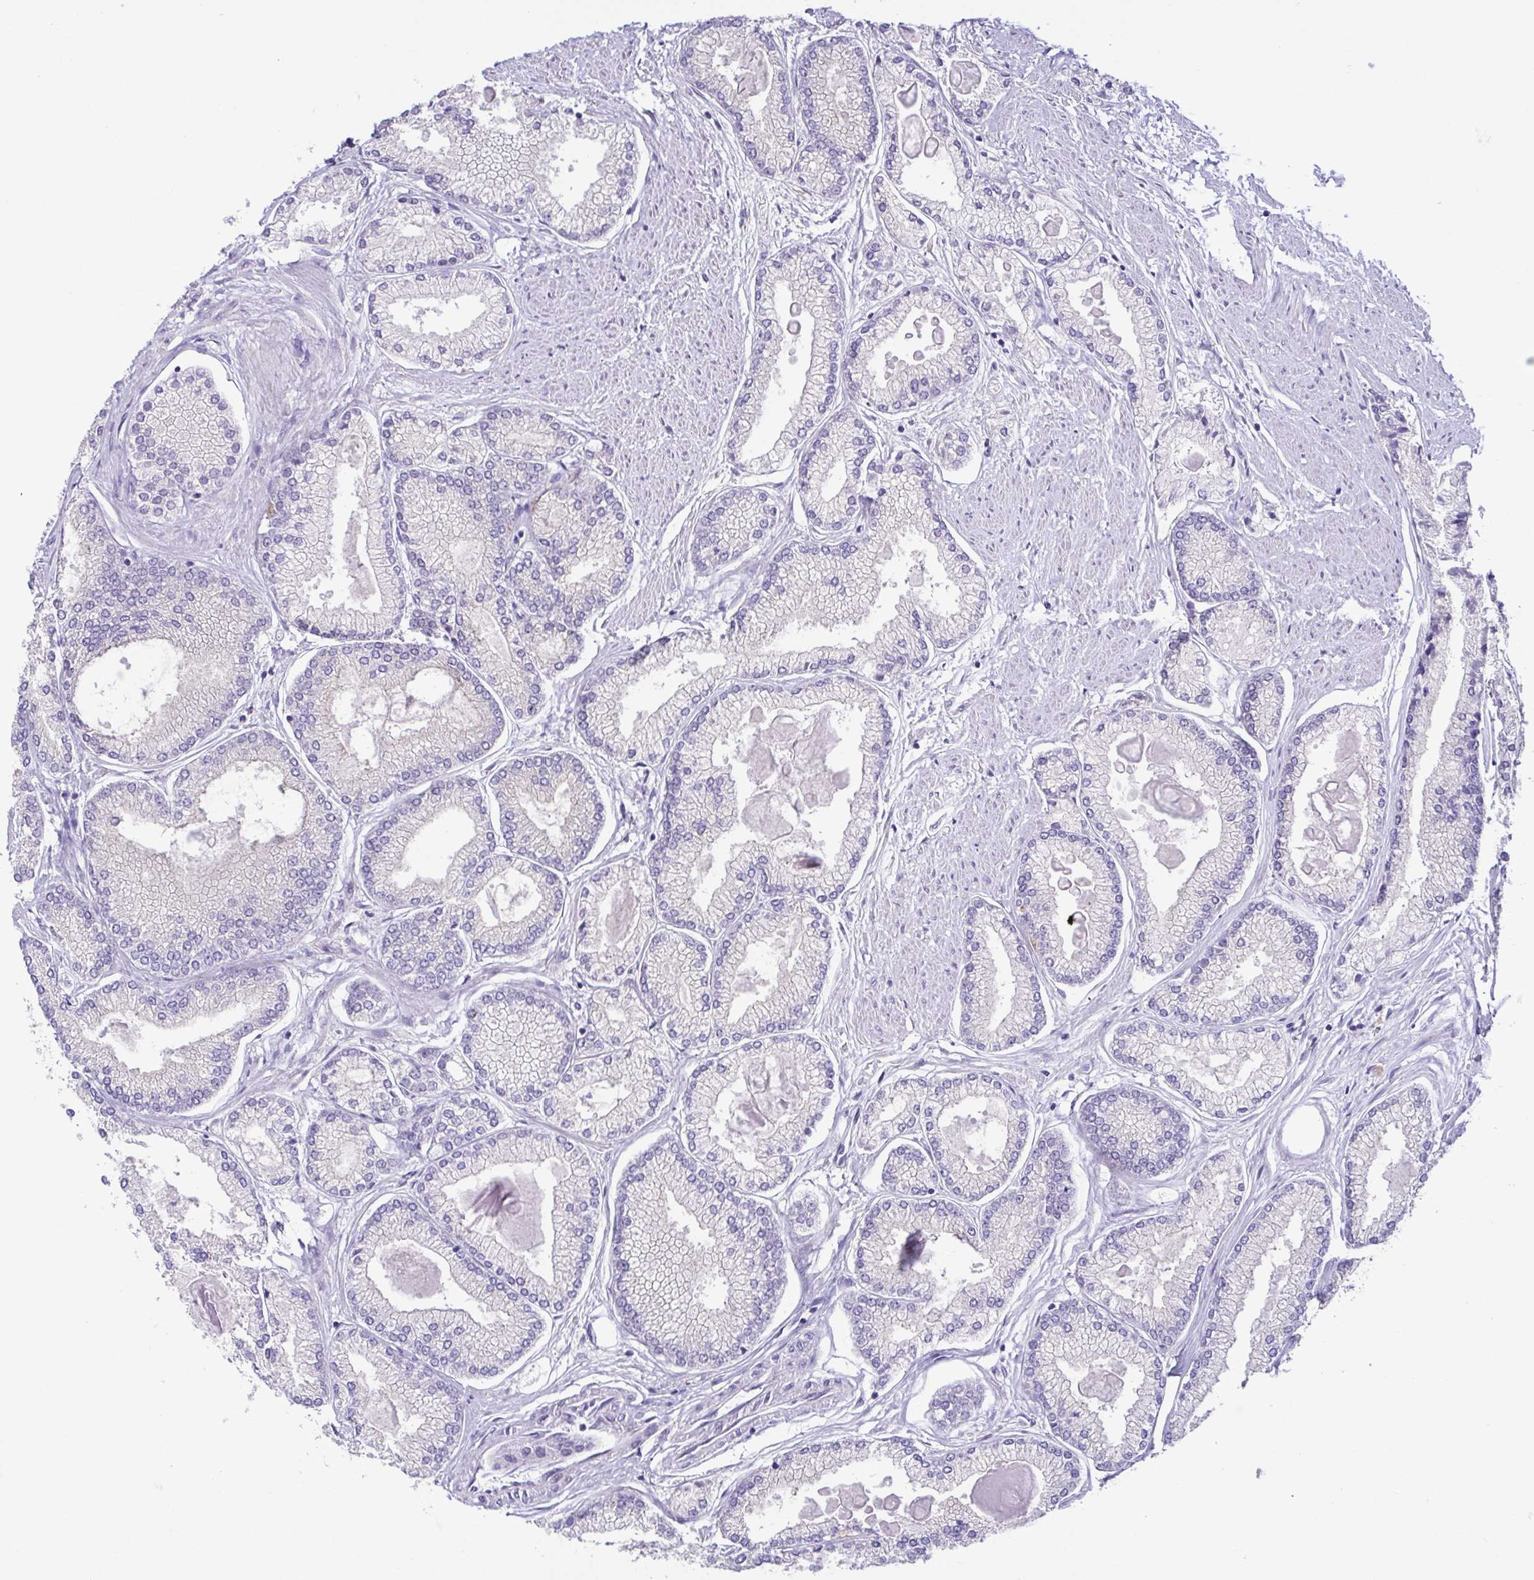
{"staining": {"intensity": "negative", "quantity": "none", "location": "none"}, "tissue": "prostate cancer", "cell_type": "Tumor cells", "image_type": "cancer", "snomed": [{"axis": "morphology", "description": "Adenocarcinoma, High grade"}, {"axis": "topography", "description": "Prostate"}], "caption": "IHC photomicrograph of human prostate cancer stained for a protein (brown), which reveals no expression in tumor cells.", "gene": "ATP6V1G2", "patient": {"sex": "male", "age": 68}}